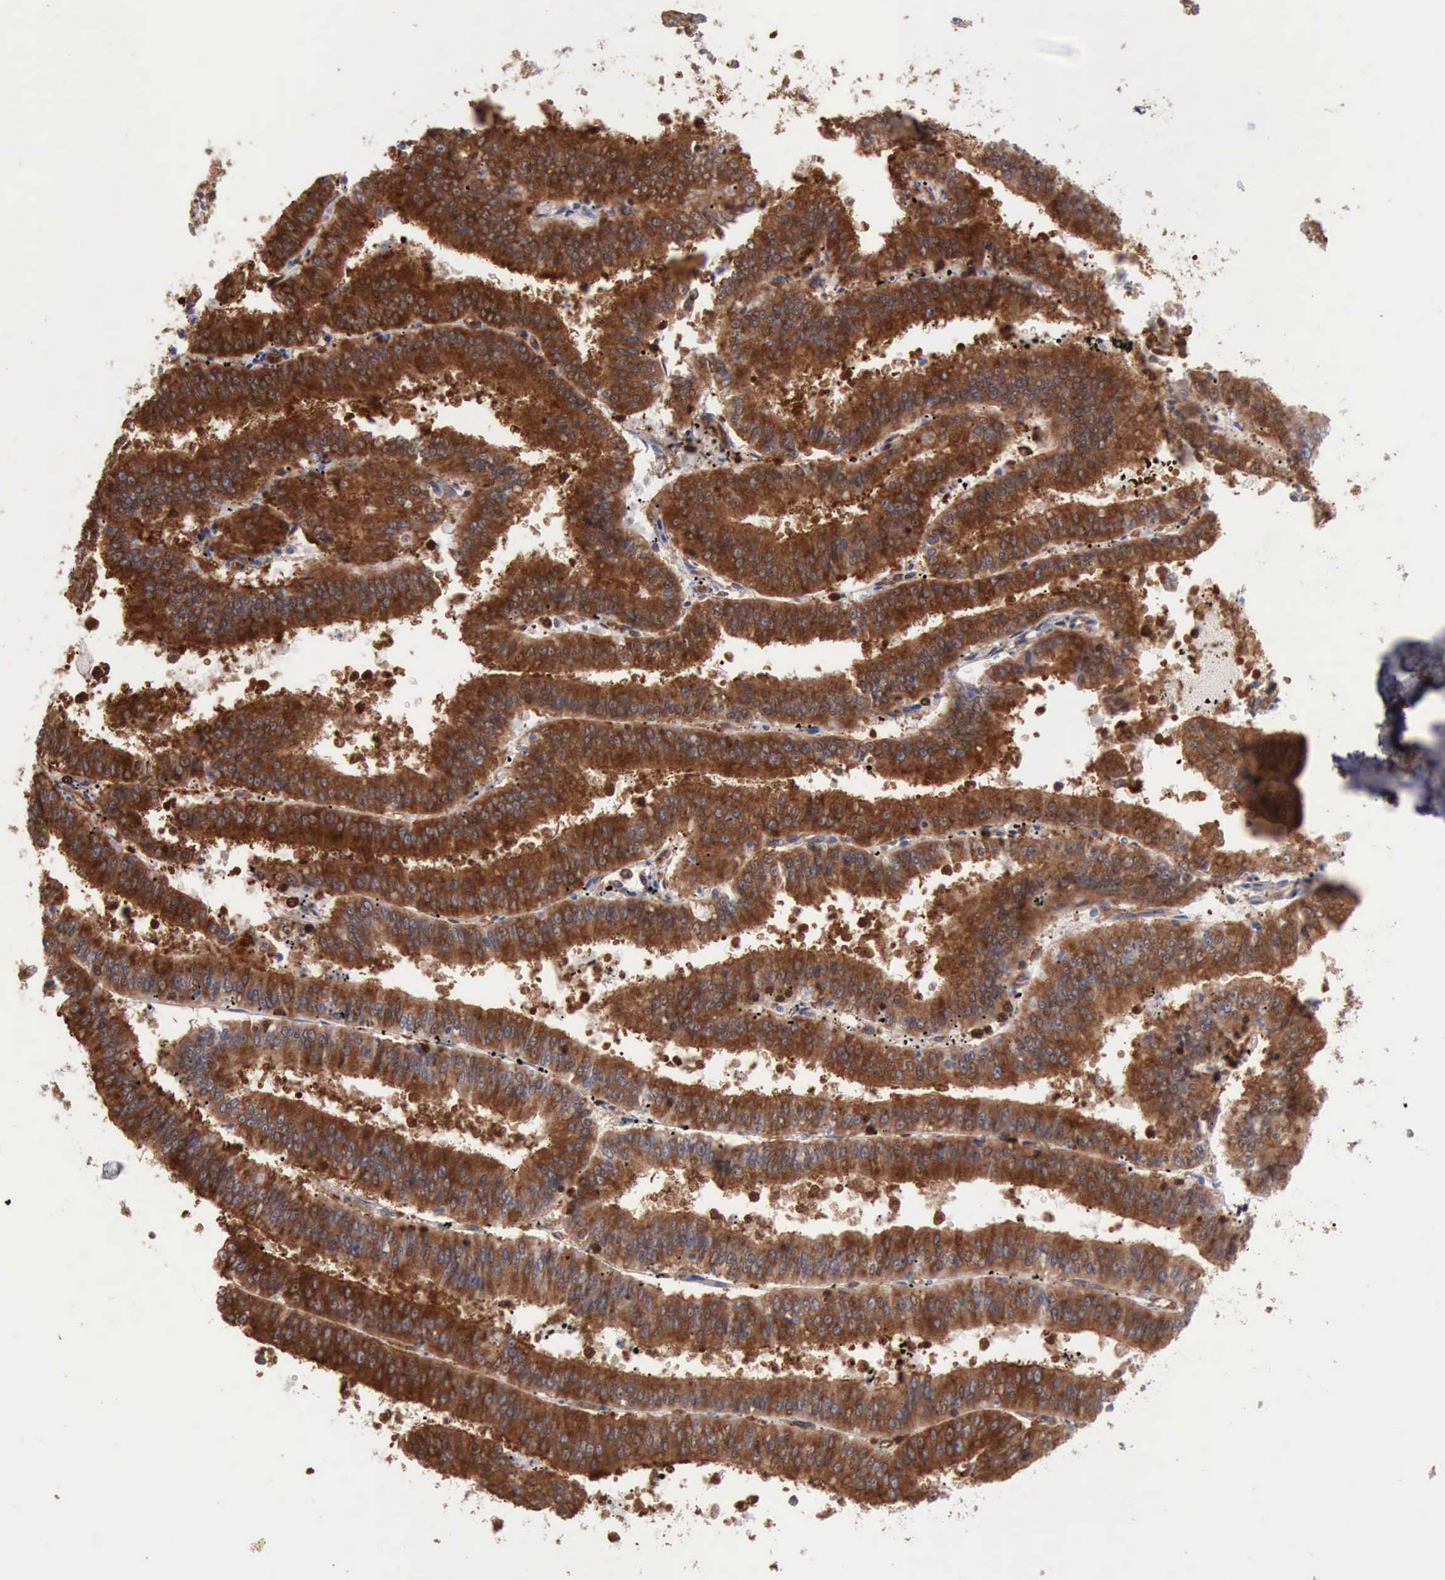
{"staining": {"intensity": "strong", "quantity": ">75%", "location": "cytoplasmic/membranous,nuclear"}, "tissue": "endometrial cancer", "cell_type": "Tumor cells", "image_type": "cancer", "snomed": [{"axis": "morphology", "description": "Adenocarcinoma, NOS"}, {"axis": "topography", "description": "Endometrium"}], "caption": "Protein expression analysis of human endometrial cancer (adenocarcinoma) reveals strong cytoplasmic/membranous and nuclear expression in approximately >75% of tumor cells. (IHC, brightfield microscopy, high magnification).", "gene": "PDCD4", "patient": {"sex": "female", "age": 66}}